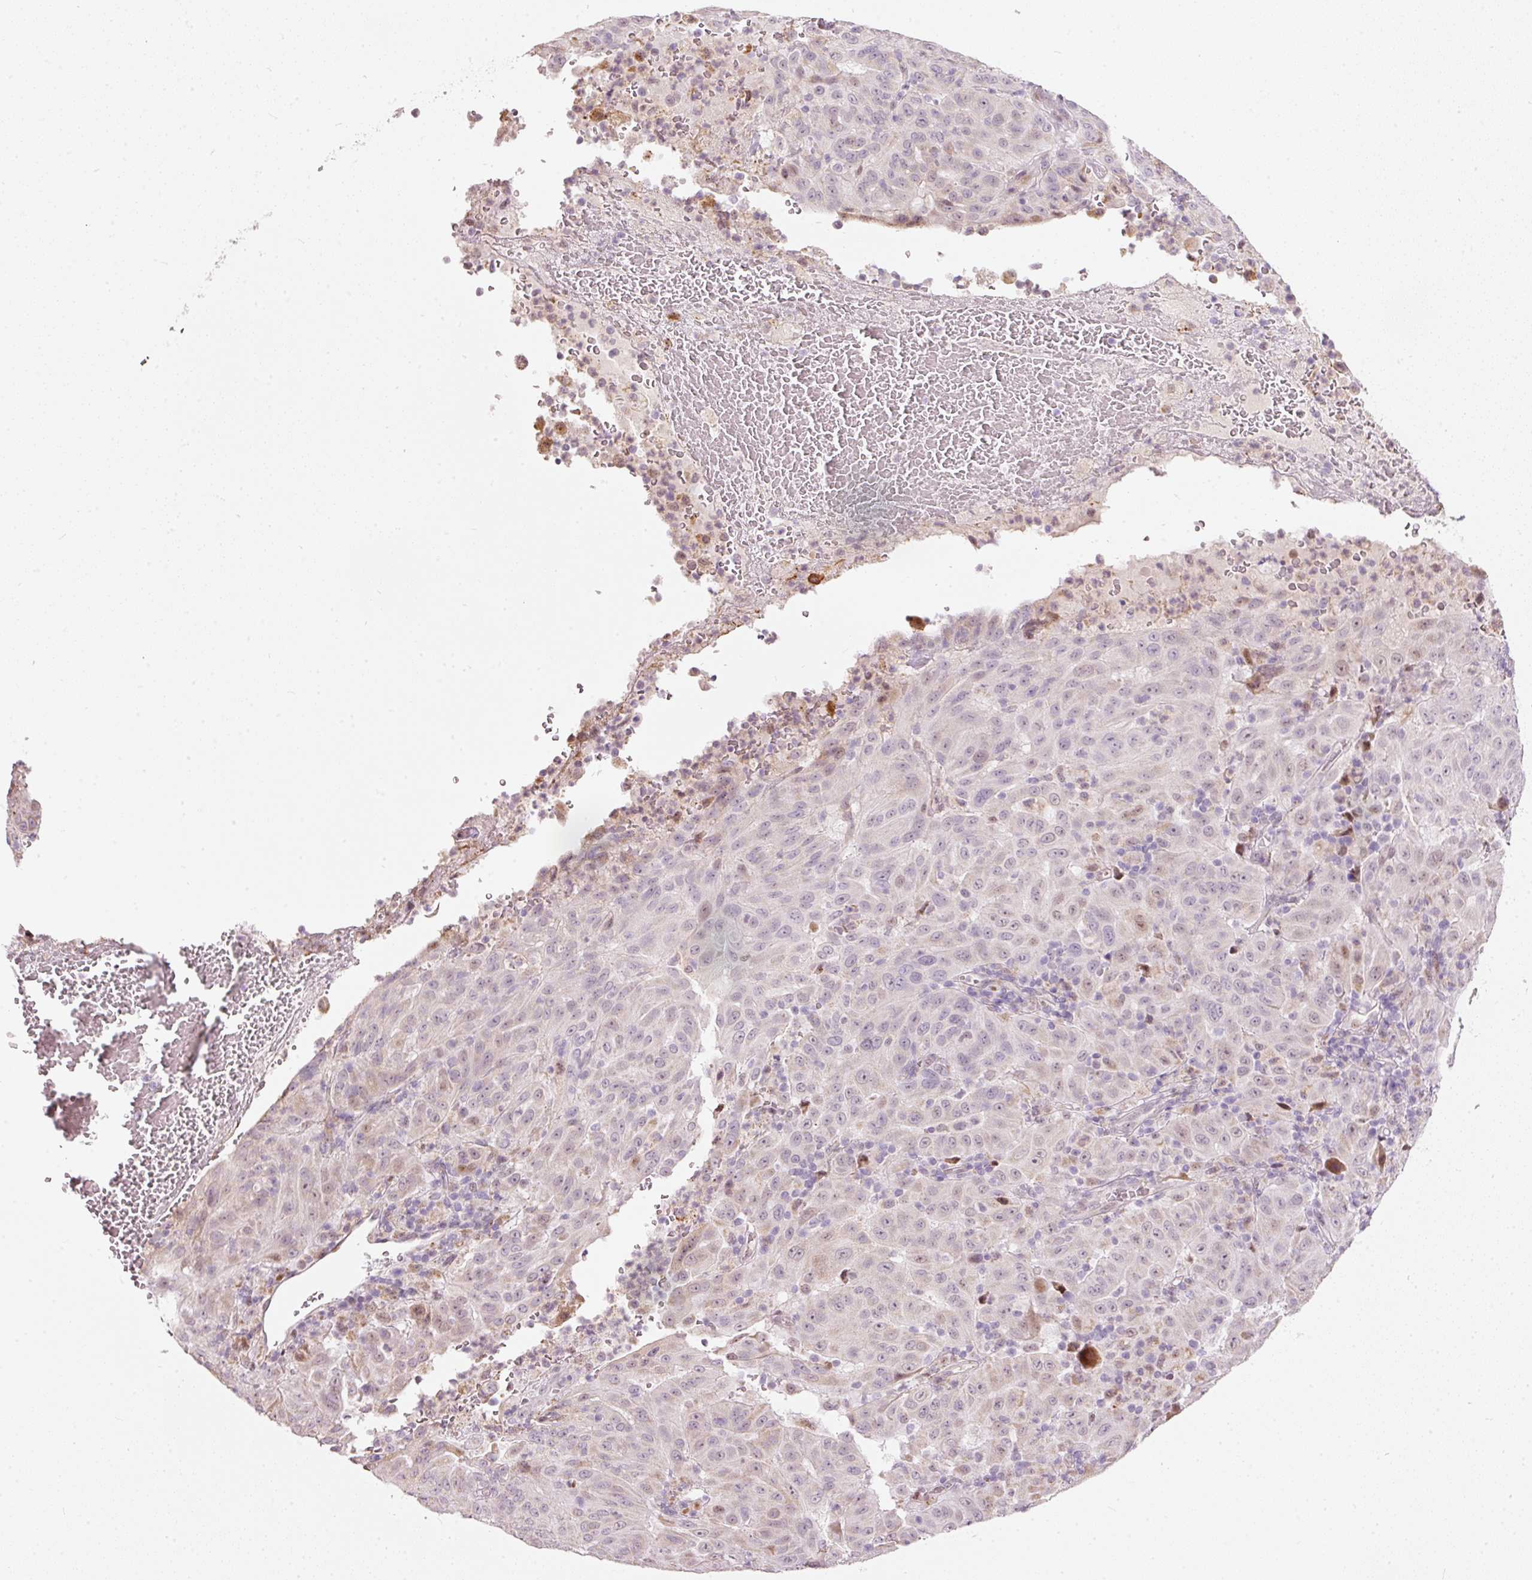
{"staining": {"intensity": "weak", "quantity": "<25%", "location": "cytoplasmic/membranous"}, "tissue": "pancreatic cancer", "cell_type": "Tumor cells", "image_type": "cancer", "snomed": [{"axis": "morphology", "description": "Adenocarcinoma, NOS"}, {"axis": "topography", "description": "Pancreas"}], "caption": "A photomicrograph of pancreatic cancer stained for a protein exhibits no brown staining in tumor cells.", "gene": "RNF39", "patient": {"sex": "male", "age": 63}}